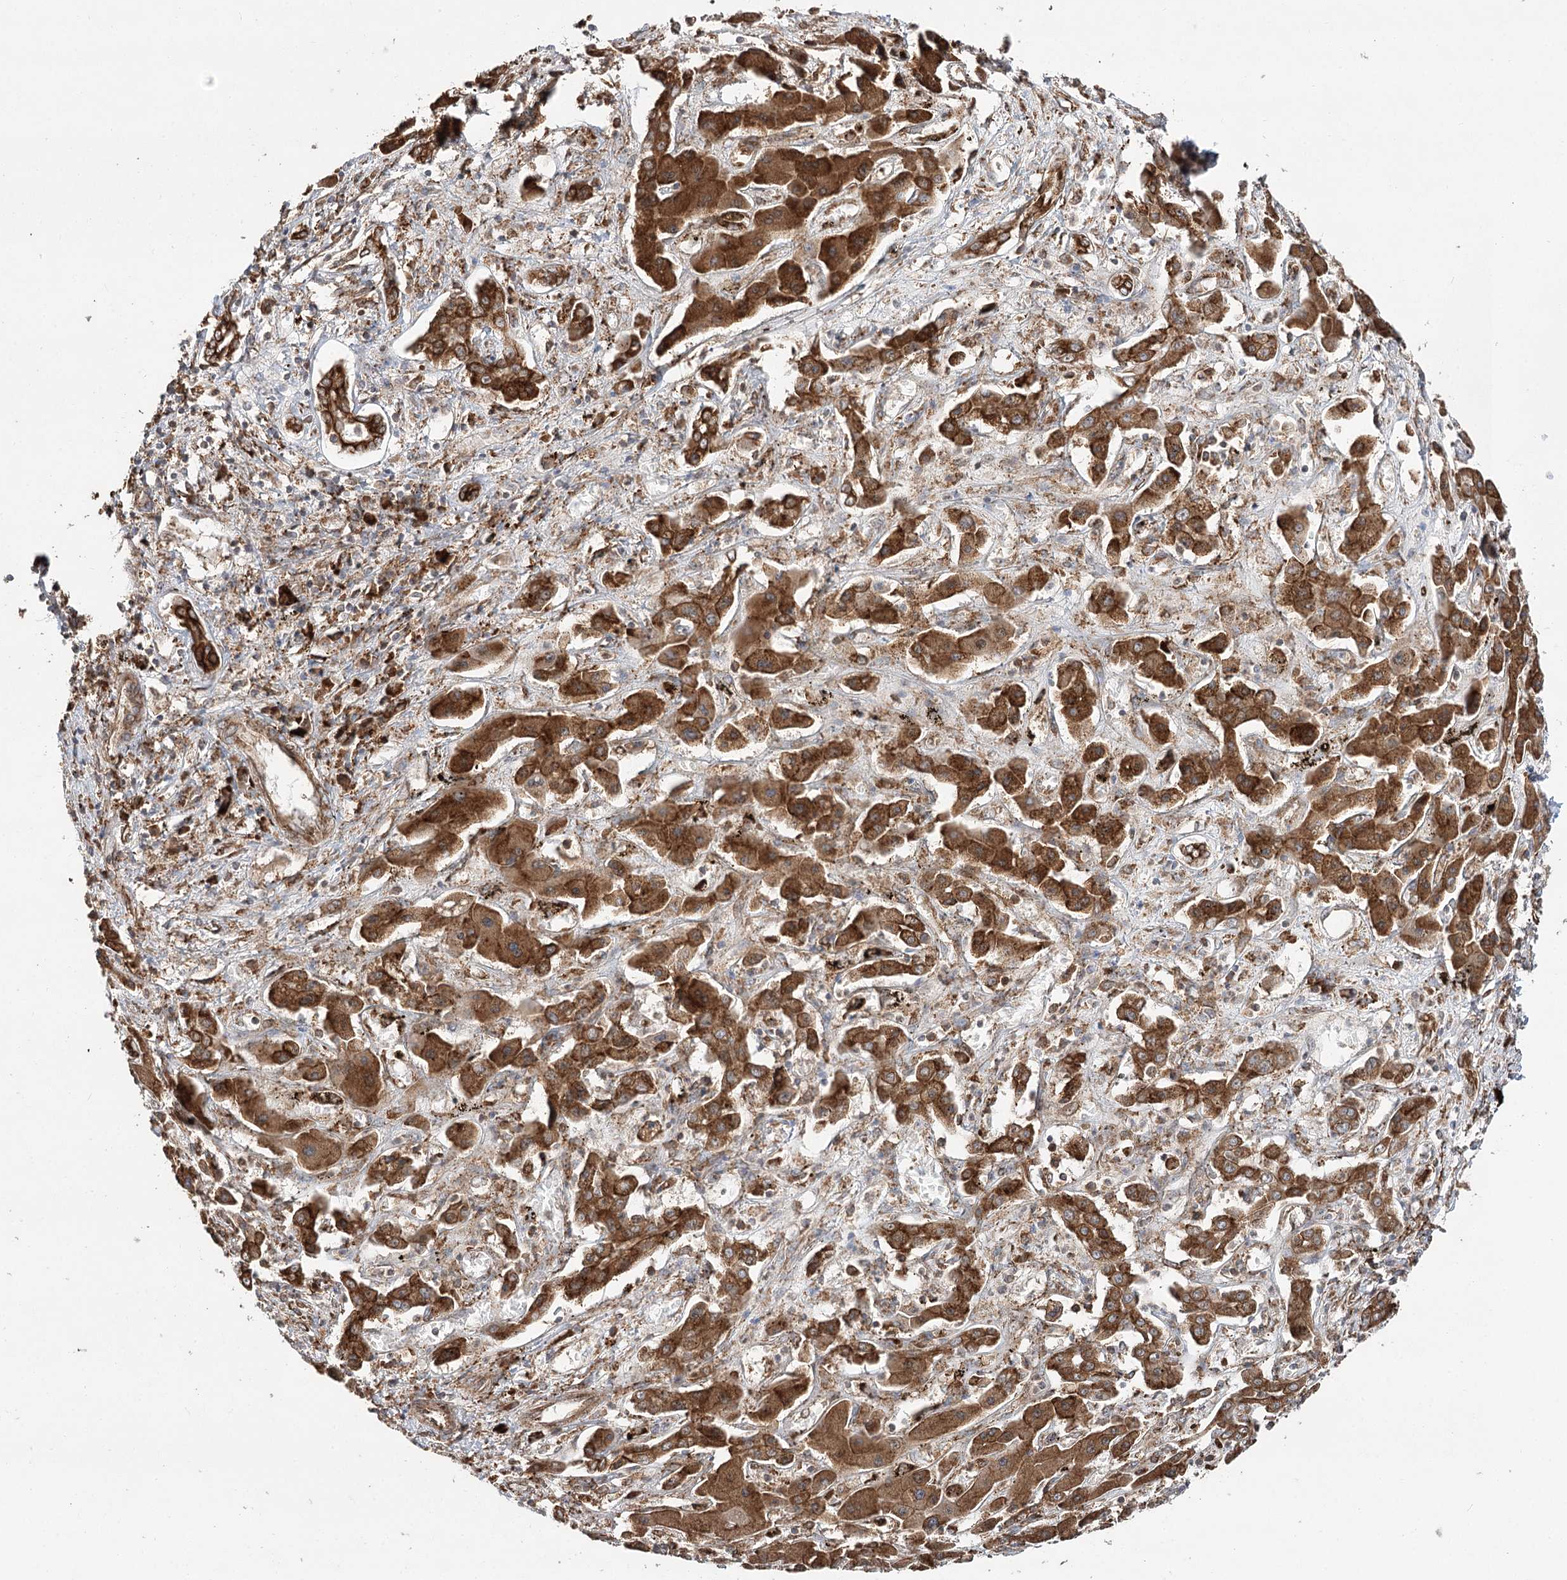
{"staining": {"intensity": "strong", "quantity": ">75%", "location": "cytoplasmic/membranous"}, "tissue": "liver cancer", "cell_type": "Tumor cells", "image_type": "cancer", "snomed": [{"axis": "morphology", "description": "Cholangiocarcinoma"}, {"axis": "topography", "description": "Liver"}], "caption": "Immunohistochemistry (IHC) of liver cancer (cholangiocarcinoma) demonstrates high levels of strong cytoplasmic/membranous positivity in about >75% of tumor cells. (DAB (3,3'-diaminobenzidine) IHC with brightfield microscopy, high magnification).", "gene": "DNAJB14", "patient": {"sex": "male", "age": 67}}